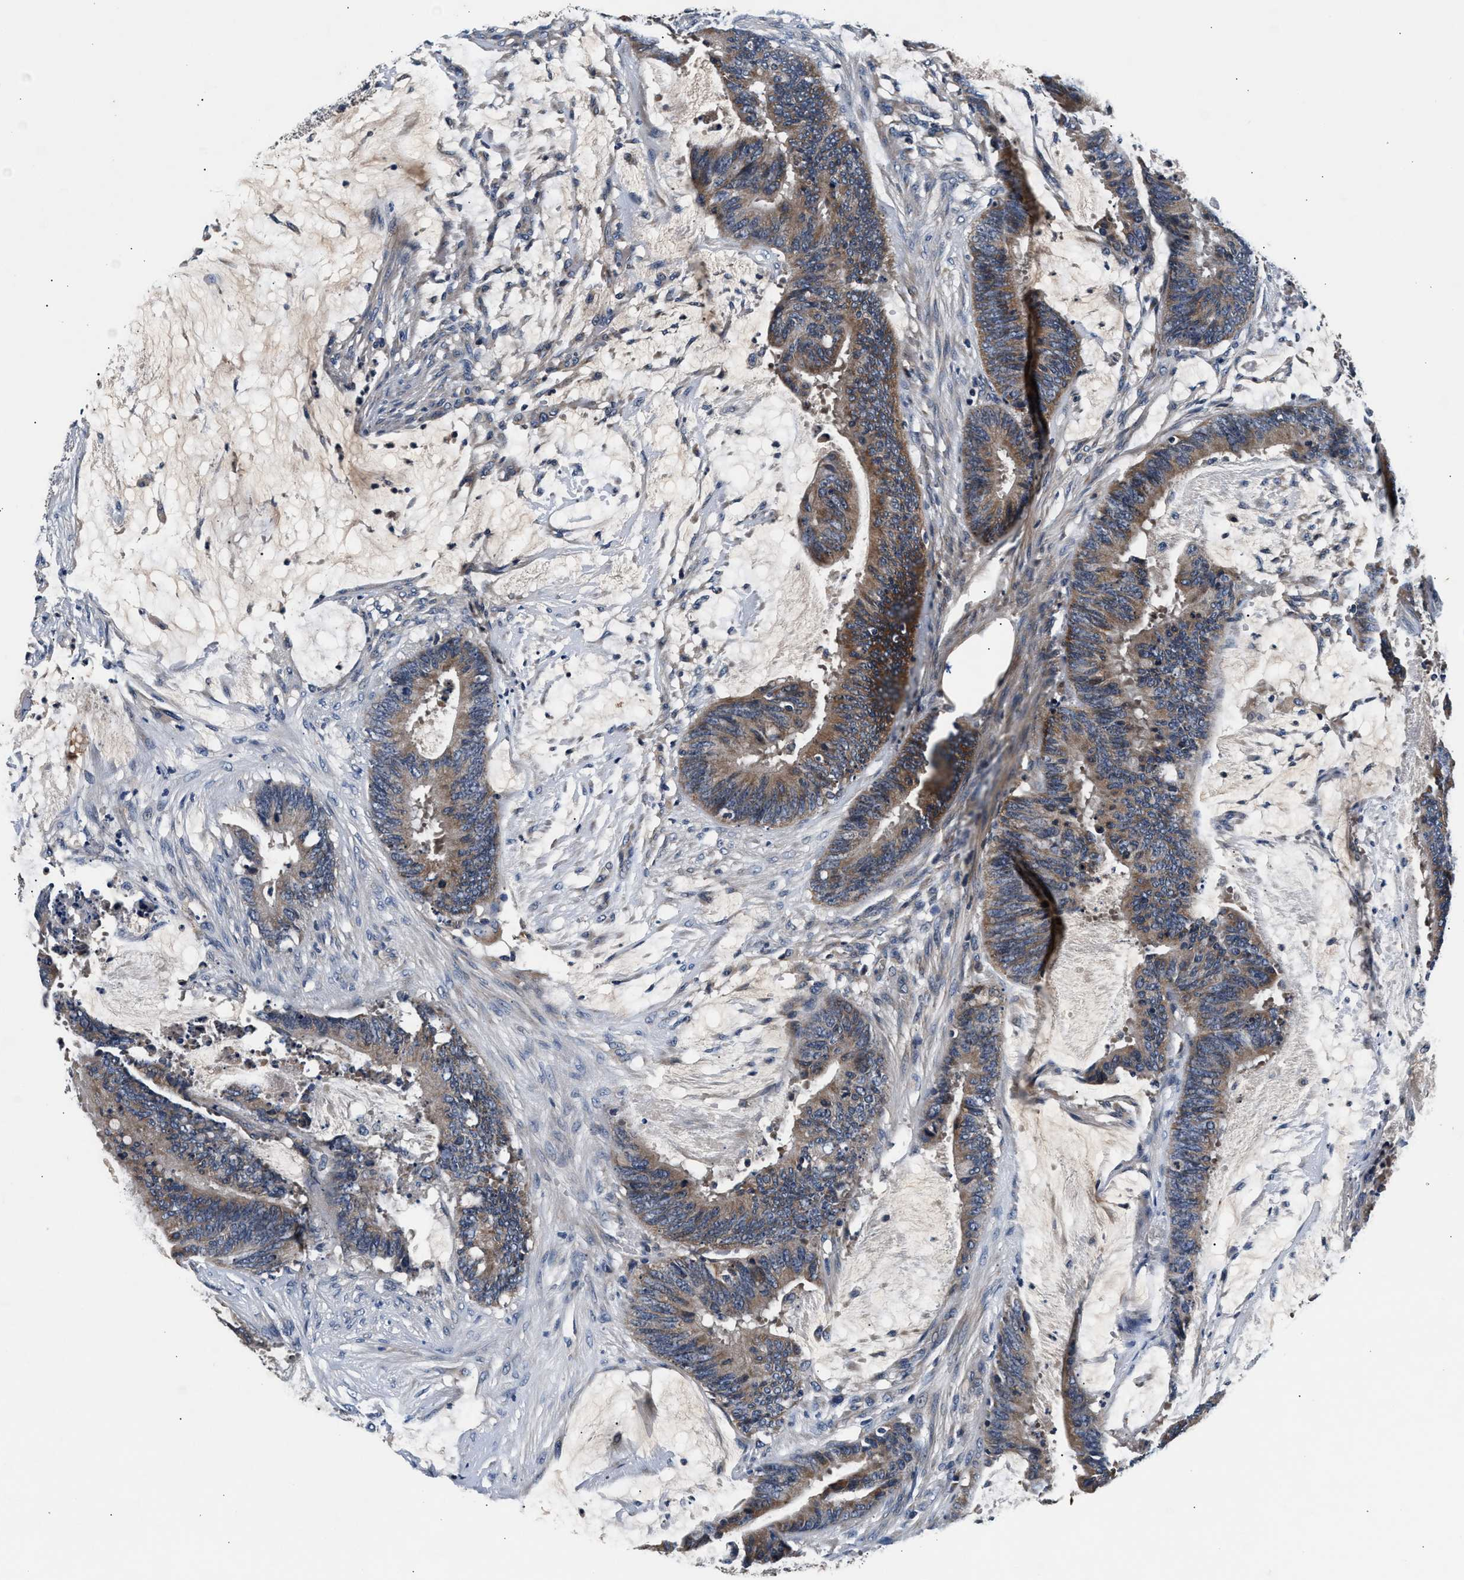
{"staining": {"intensity": "moderate", "quantity": ">75%", "location": "cytoplasmic/membranous"}, "tissue": "colorectal cancer", "cell_type": "Tumor cells", "image_type": "cancer", "snomed": [{"axis": "morphology", "description": "Adenocarcinoma, NOS"}, {"axis": "topography", "description": "Rectum"}], "caption": "Protein expression analysis of adenocarcinoma (colorectal) displays moderate cytoplasmic/membranous positivity in approximately >75% of tumor cells.", "gene": "IMMT", "patient": {"sex": "female", "age": 66}}